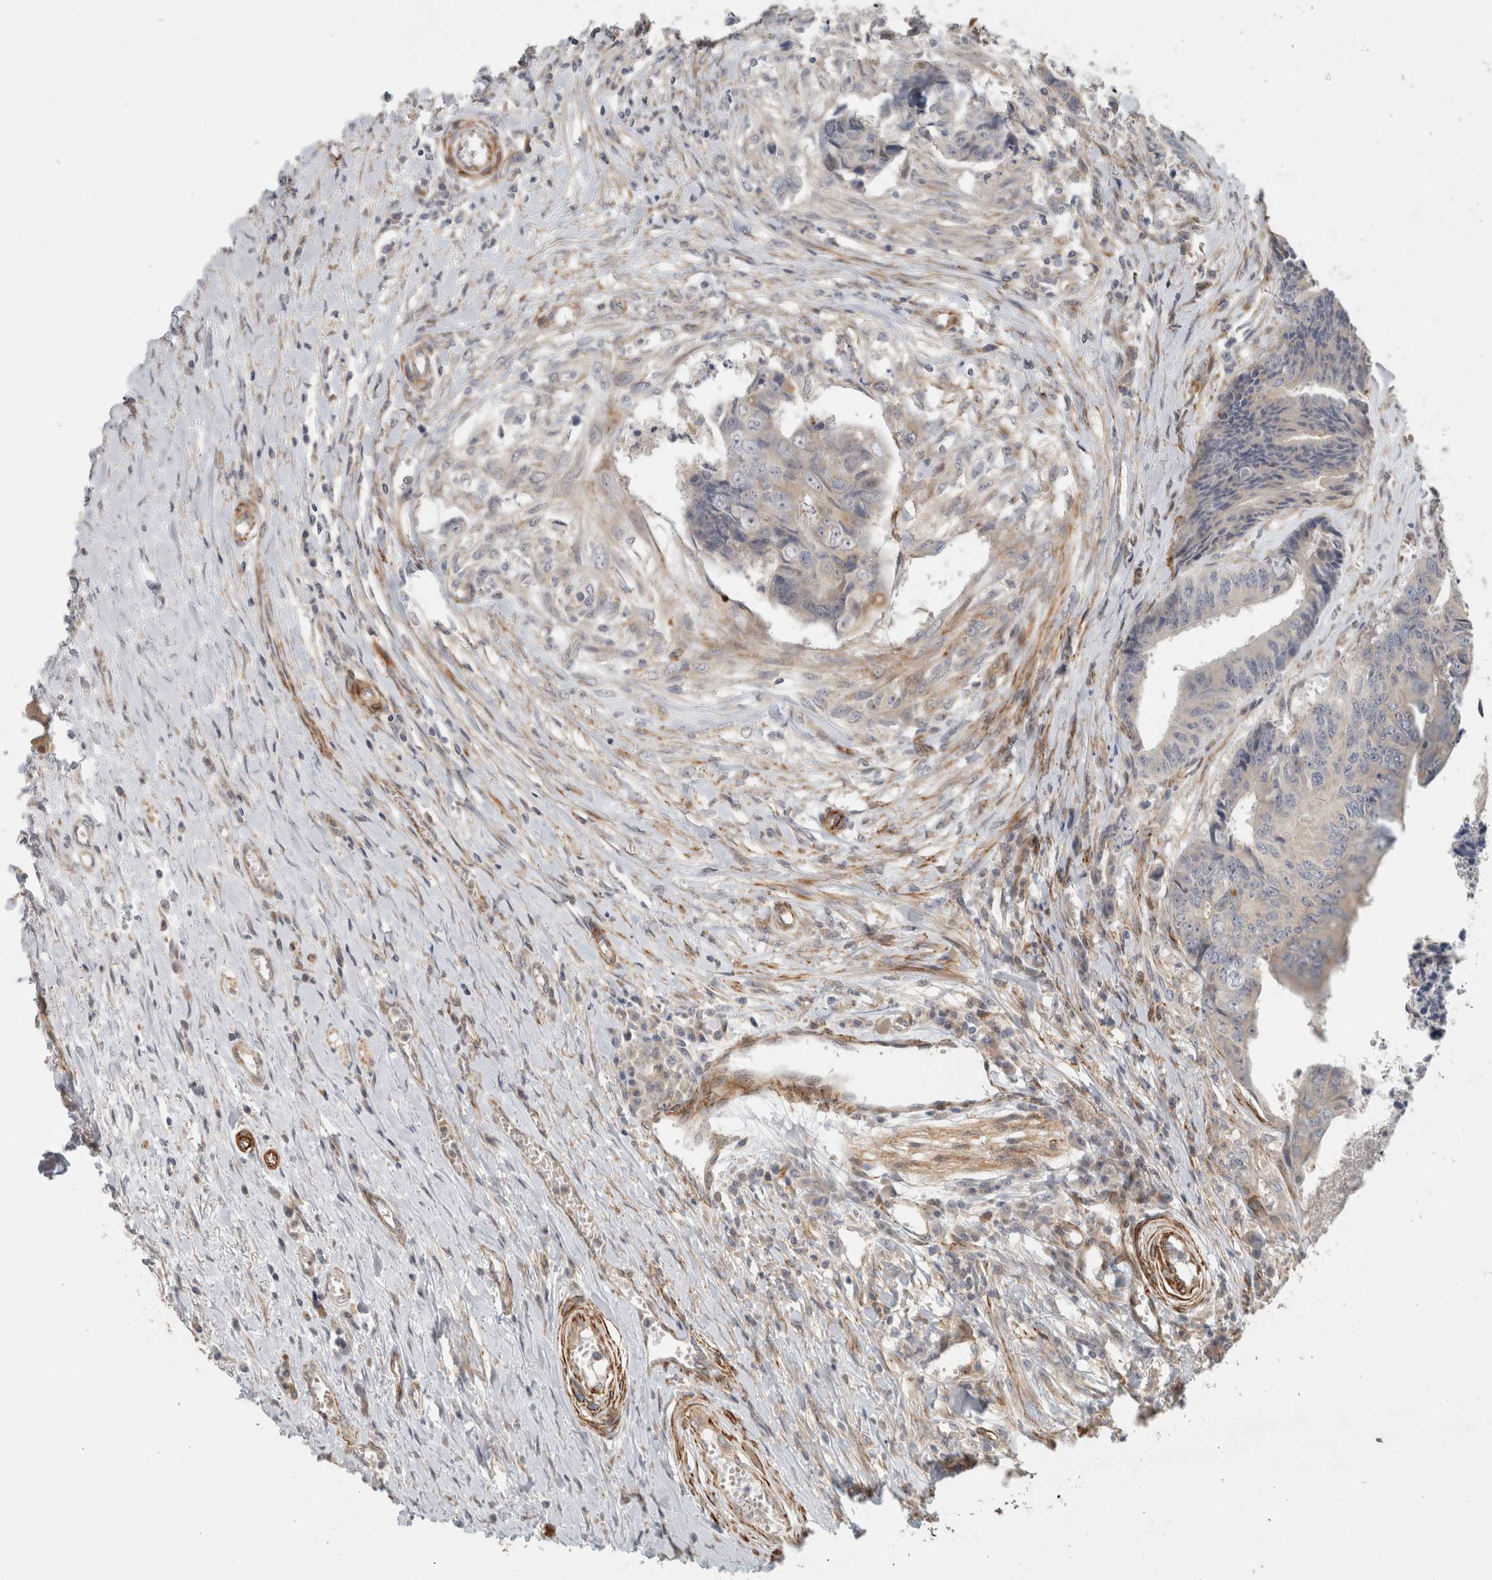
{"staining": {"intensity": "negative", "quantity": "none", "location": "none"}, "tissue": "colorectal cancer", "cell_type": "Tumor cells", "image_type": "cancer", "snomed": [{"axis": "morphology", "description": "Adenocarcinoma, NOS"}, {"axis": "topography", "description": "Rectum"}], "caption": "DAB immunohistochemical staining of human colorectal adenocarcinoma reveals no significant expression in tumor cells.", "gene": "SIPA1L2", "patient": {"sex": "male", "age": 84}}